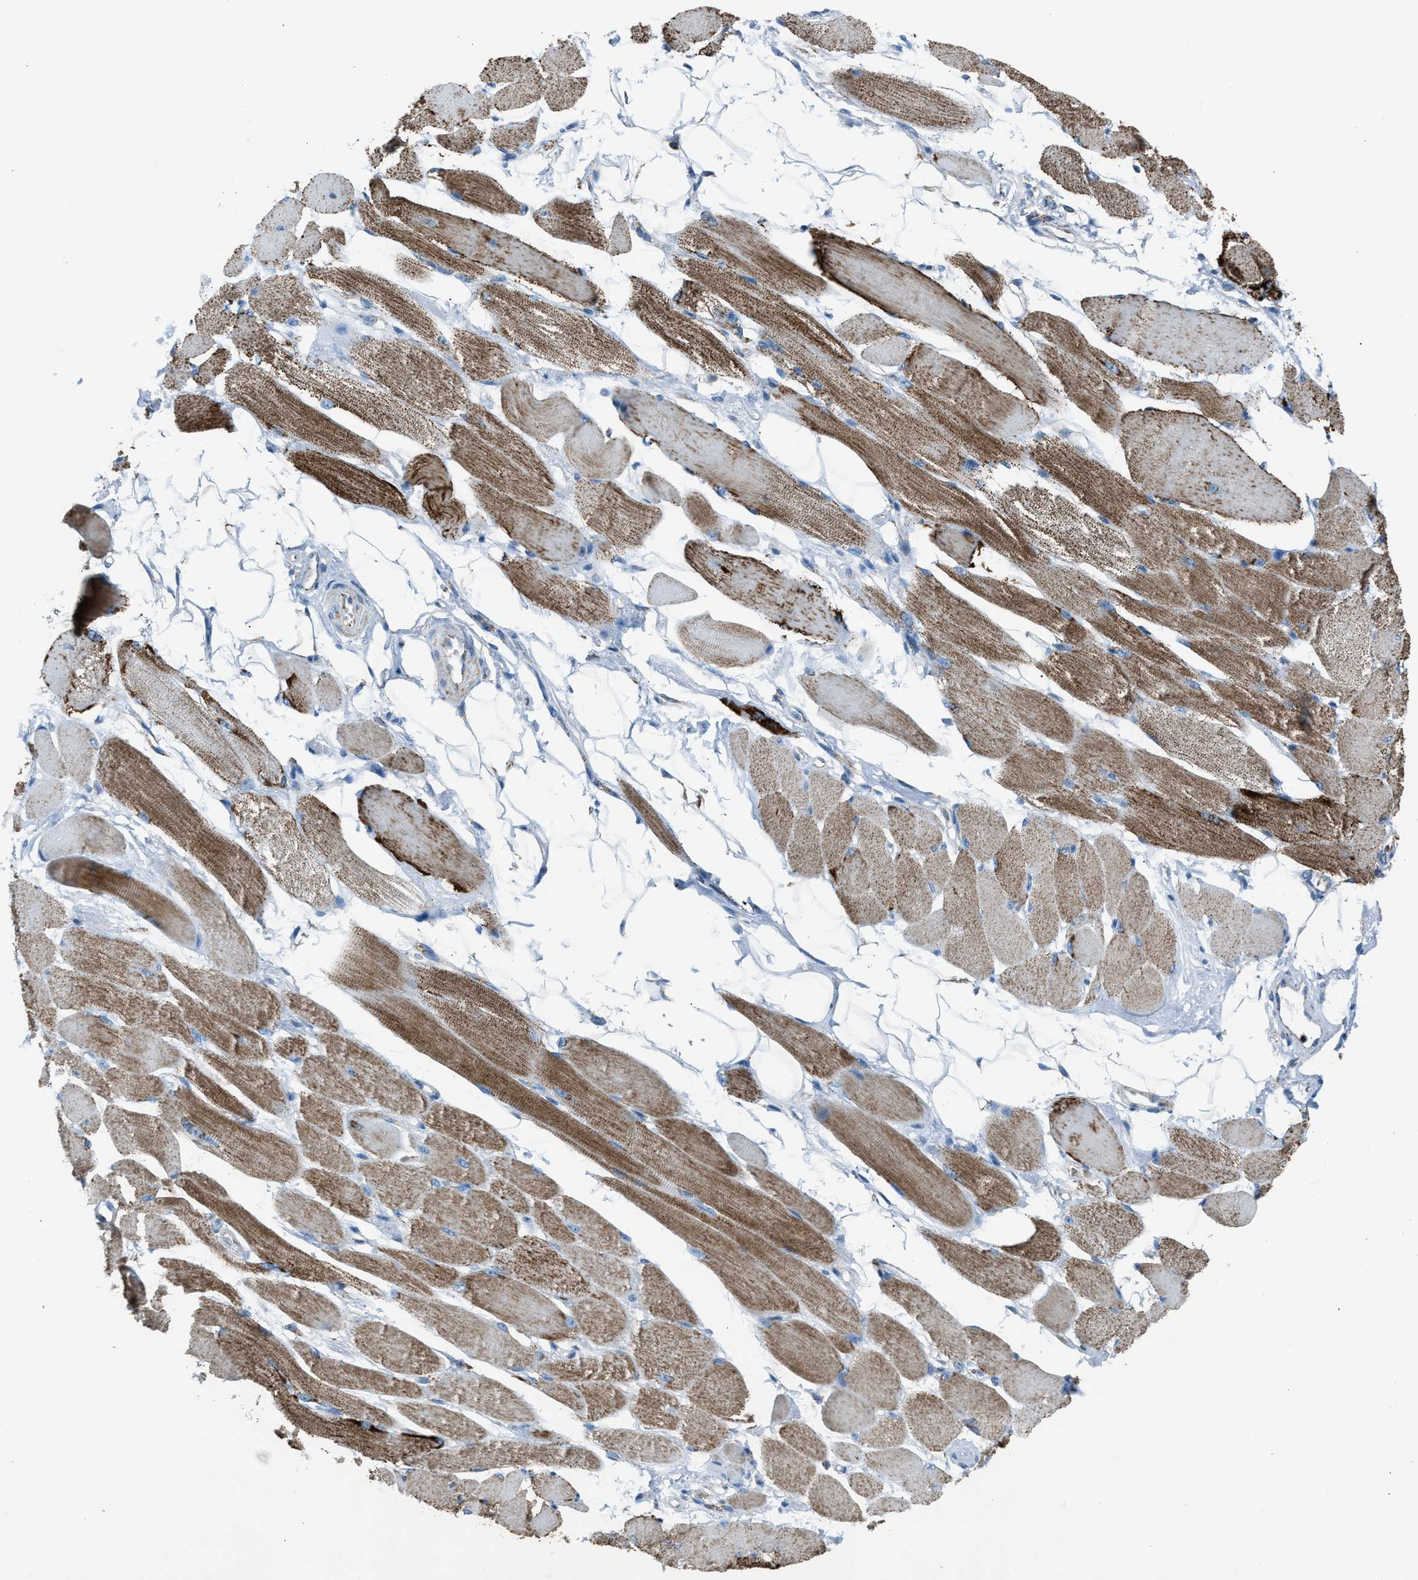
{"staining": {"intensity": "moderate", "quantity": "25%-75%", "location": "cytoplasmic/membranous"}, "tissue": "skeletal muscle", "cell_type": "Myocytes", "image_type": "normal", "snomed": [{"axis": "morphology", "description": "Normal tissue, NOS"}, {"axis": "topography", "description": "Skeletal muscle"}, {"axis": "topography", "description": "Peripheral nerve tissue"}], "caption": "Skeletal muscle stained with DAB (3,3'-diaminobenzidine) immunohistochemistry exhibits medium levels of moderate cytoplasmic/membranous staining in approximately 25%-75% of myocytes.", "gene": "MDH2", "patient": {"sex": "female", "age": 84}}